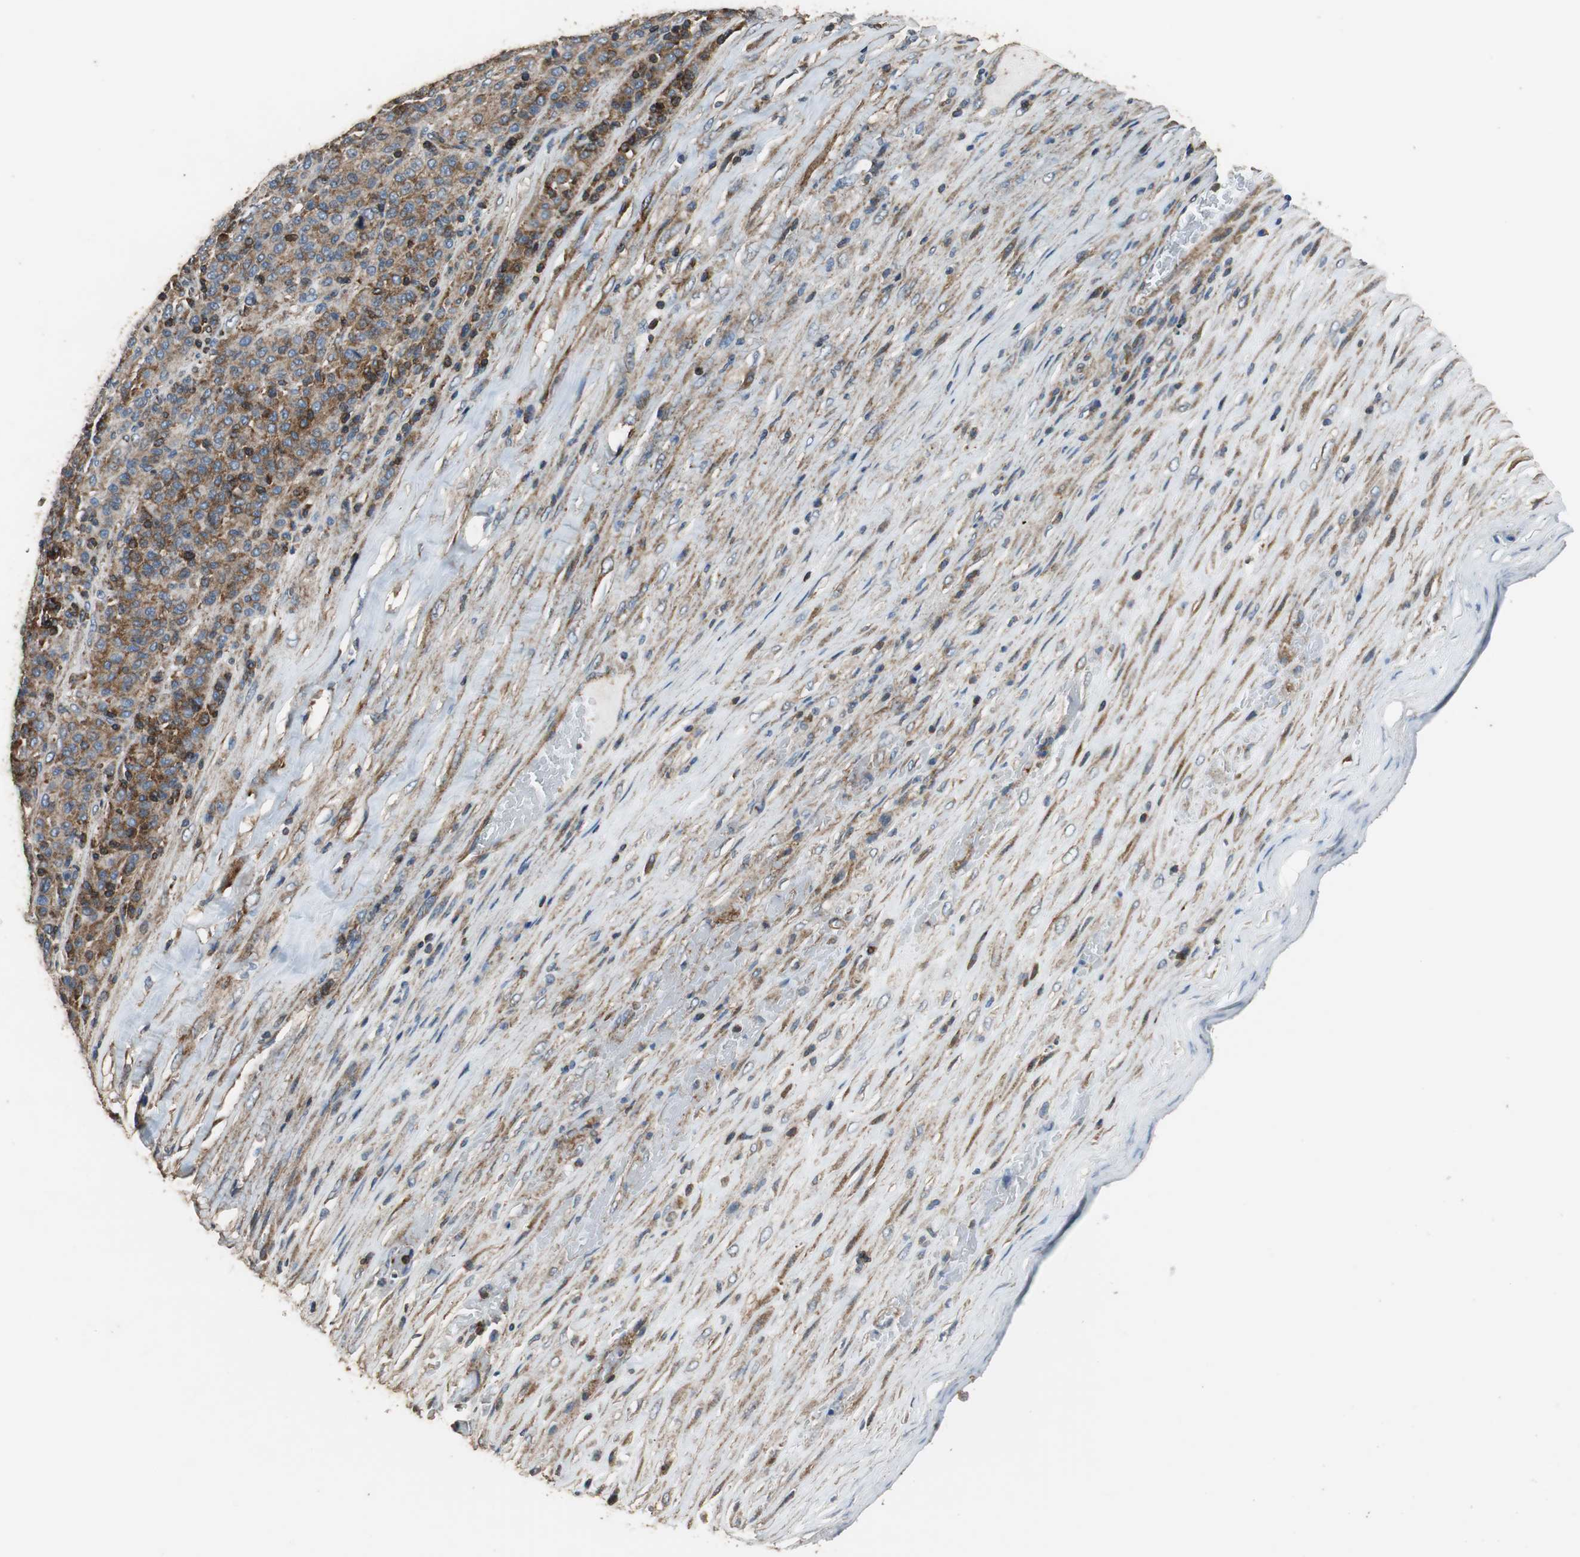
{"staining": {"intensity": "moderate", "quantity": ">75%", "location": "cytoplasmic/membranous"}, "tissue": "melanoma", "cell_type": "Tumor cells", "image_type": "cancer", "snomed": [{"axis": "morphology", "description": "Malignant melanoma, Metastatic site"}, {"axis": "topography", "description": "Pancreas"}], "caption": "Immunohistochemistry image of neoplastic tissue: malignant melanoma (metastatic site) stained using immunohistochemistry (IHC) reveals medium levels of moderate protein expression localized specifically in the cytoplasmic/membranous of tumor cells, appearing as a cytoplasmic/membranous brown color.", "gene": "PRKRA", "patient": {"sex": "female", "age": 30}}